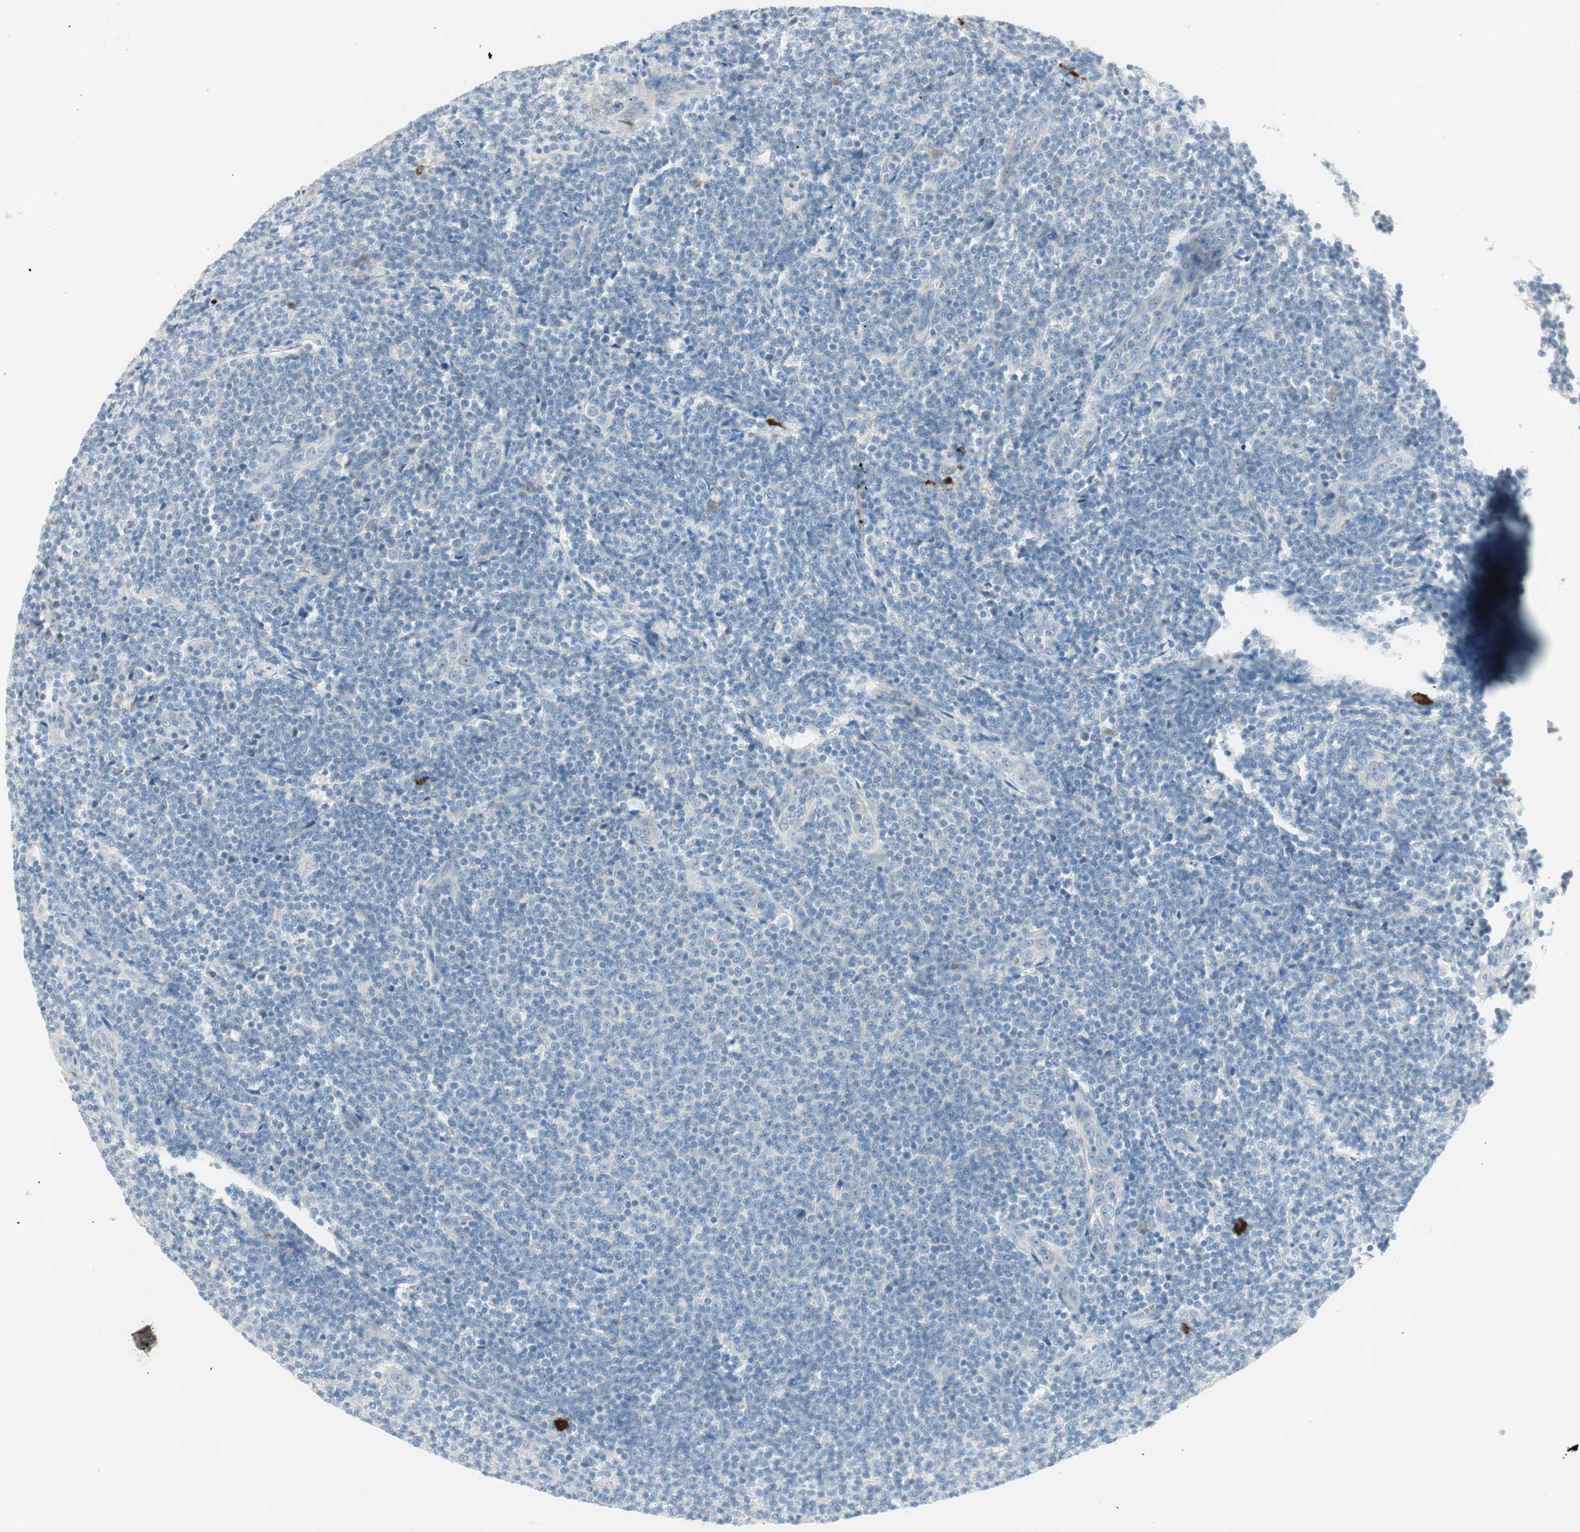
{"staining": {"intensity": "negative", "quantity": "none", "location": "none"}, "tissue": "lymphoma", "cell_type": "Tumor cells", "image_type": "cancer", "snomed": [{"axis": "morphology", "description": "Malignant lymphoma, non-Hodgkin's type, Low grade"}, {"axis": "topography", "description": "Lymph node"}], "caption": "Lymphoma was stained to show a protein in brown. There is no significant expression in tumor cells. (Stains: DAB (3,3'-diaminobenzidine) immunohistochemistry with hematoxylin counter stain, Microscopy: brightfield microscopy at high magnification).", "gene": "MAPRE3", "patient": {"sex": "male", "age": 66}}